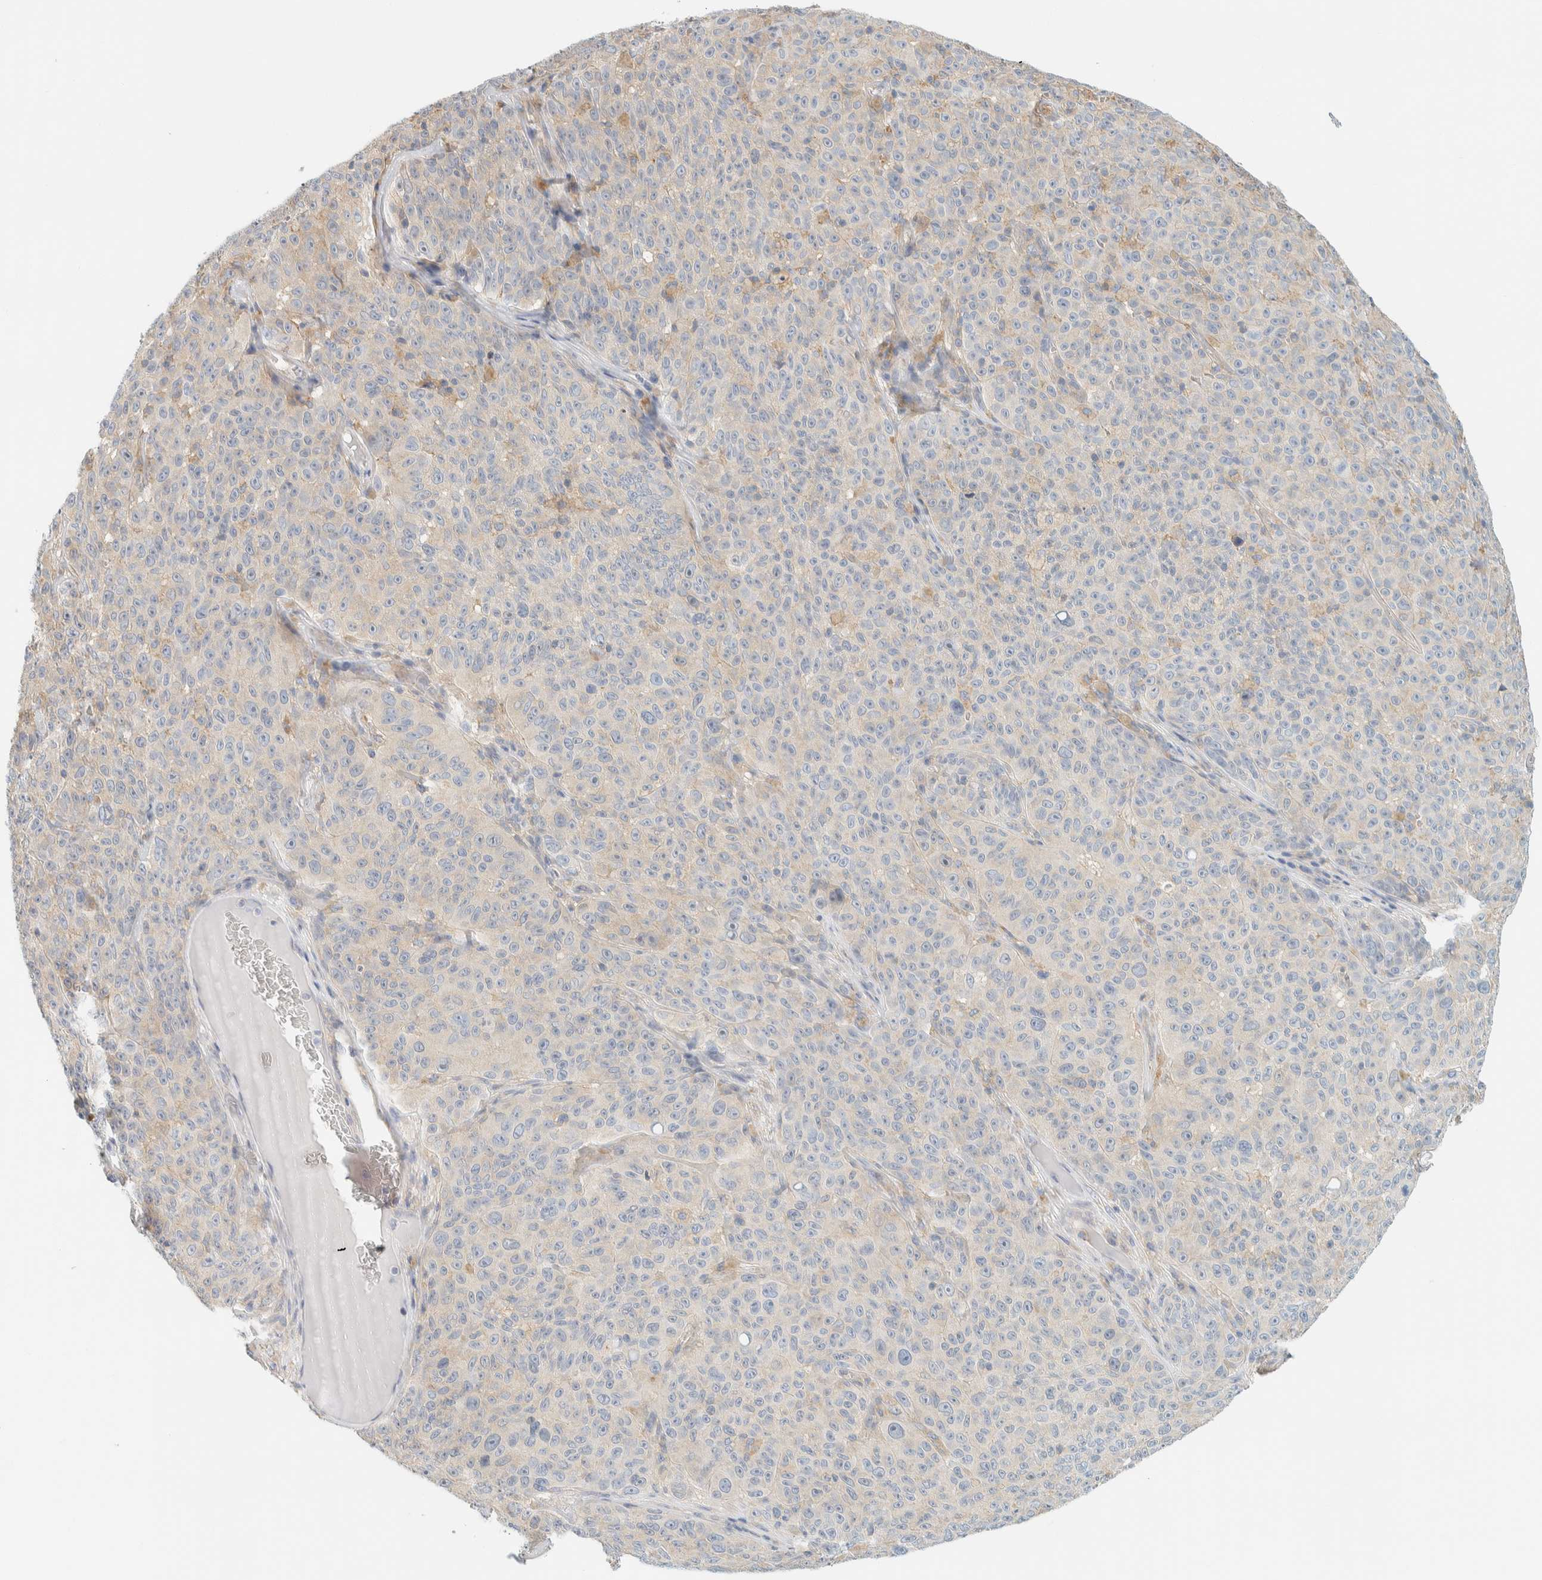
{"staining": {"intensity": "weak", "quantity": "<25%", "location": "cytoplasmic/membranous"}, "tissue": "melanoma", "cell_type": "Tumor cells", "image_type": "cancer", "snomed": [{"axis": "morphology", "description": "Malignant melanoma, NOS"}, {"axis": "topography", "description": "Skin"}], "caption": "Immunohistochemistry of malignant melanoma demonstrates no staining in tumor cells.", "gene": "PTGES3L-AARSD1", "patient": {"sex": "female", "age": 82}}